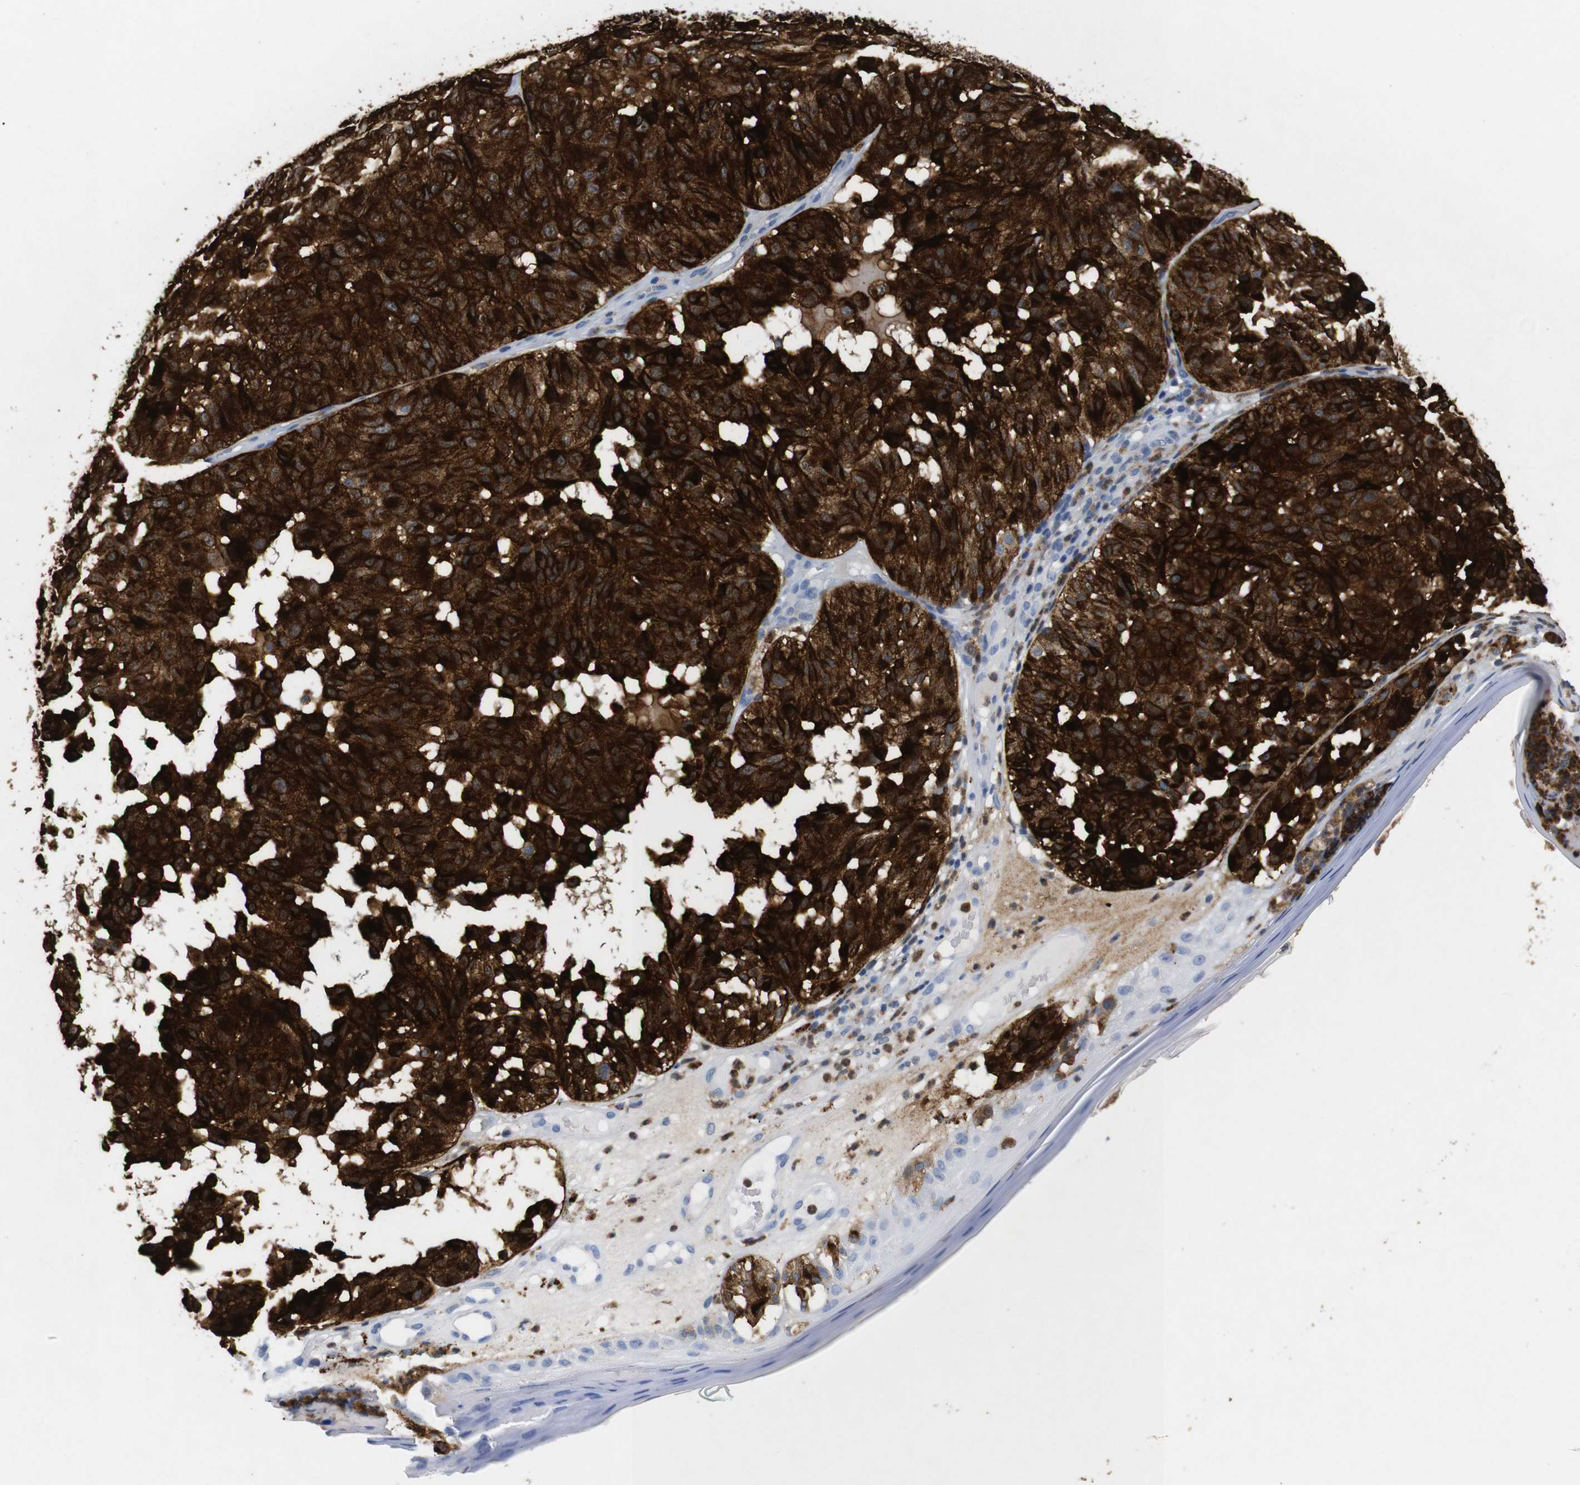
{"staining": {"intensity": "strong", "quantity": ">75%", "location": "cytoplasmic/membranous"}, "tissue": "melanoma", "cell_type": "Tumor cells", "image_type": "cancer", "snomed": [{"axis": "morphology", "description": "Malignant melanoma, NOS"}, {"axis": "topography", "description": "Skin"}], "caption": "This photomicrograph demonstrates IHC staining of malignant melanoma, with high strong cytoplasmic/membranous staining in about >75% of tumor cells.", "gene": "SDCBP", "patient": {"sex": "female", "age": 46}}